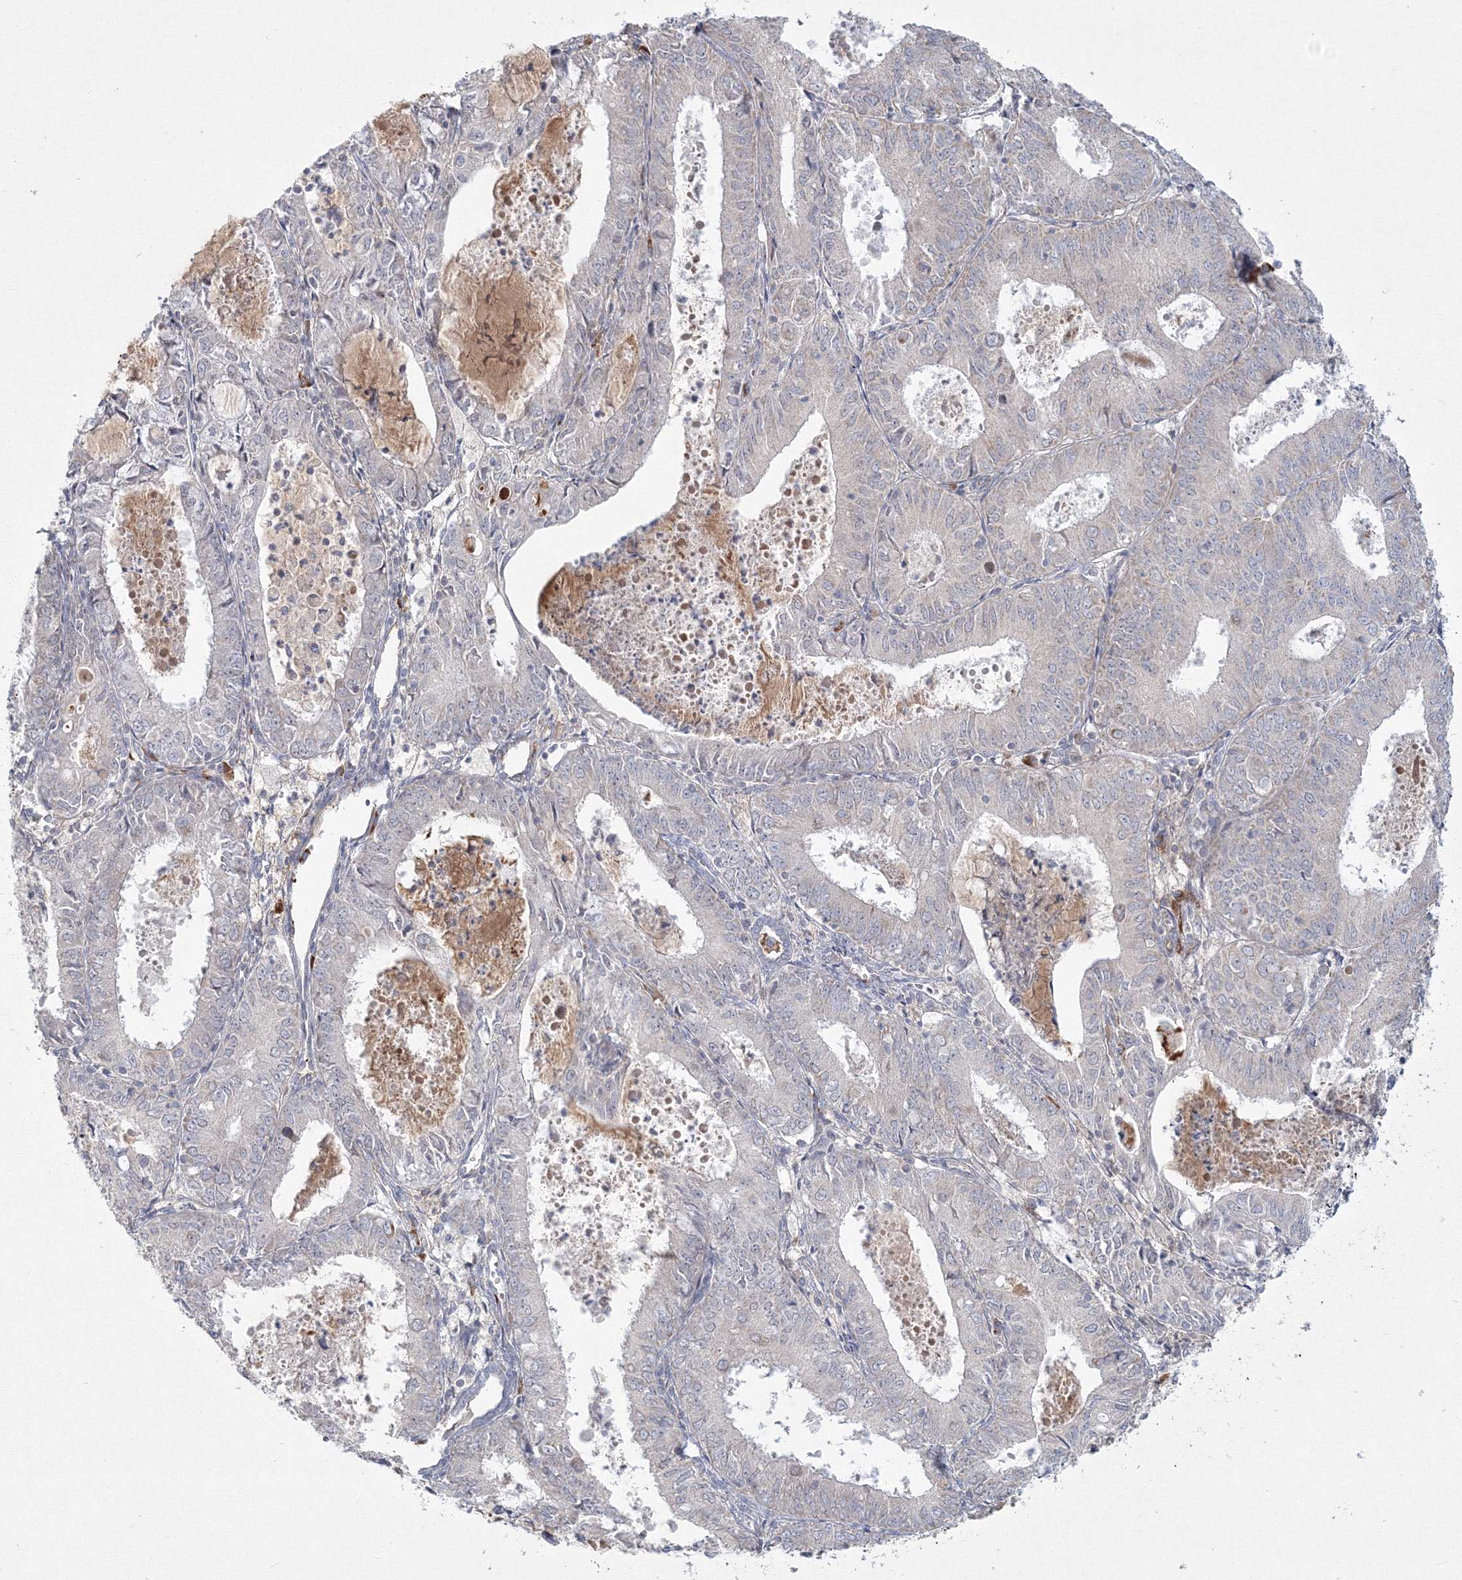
{"staining": {"intensity": "weak", "quantity": "<25%", "location": "cytoplasmic/membranous"}, "tissue": "endometrial cancer", "cell_type": "Tumor cells", "image_type": "cancer", "snomed": [{"axis": "morphology", "description": "Adenocarcinoma, NOS"}, {"axis": "topography", "description": "Endometrium"}], "caption": "Immunohistochemistry (IHC) photomicrograph of endometrial cancer stained for a protein (brown), which displays no positivity in tumor cells. (Stains: DAB (3,3'-diaminobenzidine) IHC with hematoxylin counter stain, Microscopy: brightfield microscopy at high magnification).", "gene": "WDR49", "patient": {"sex": "female", "age": 57}}